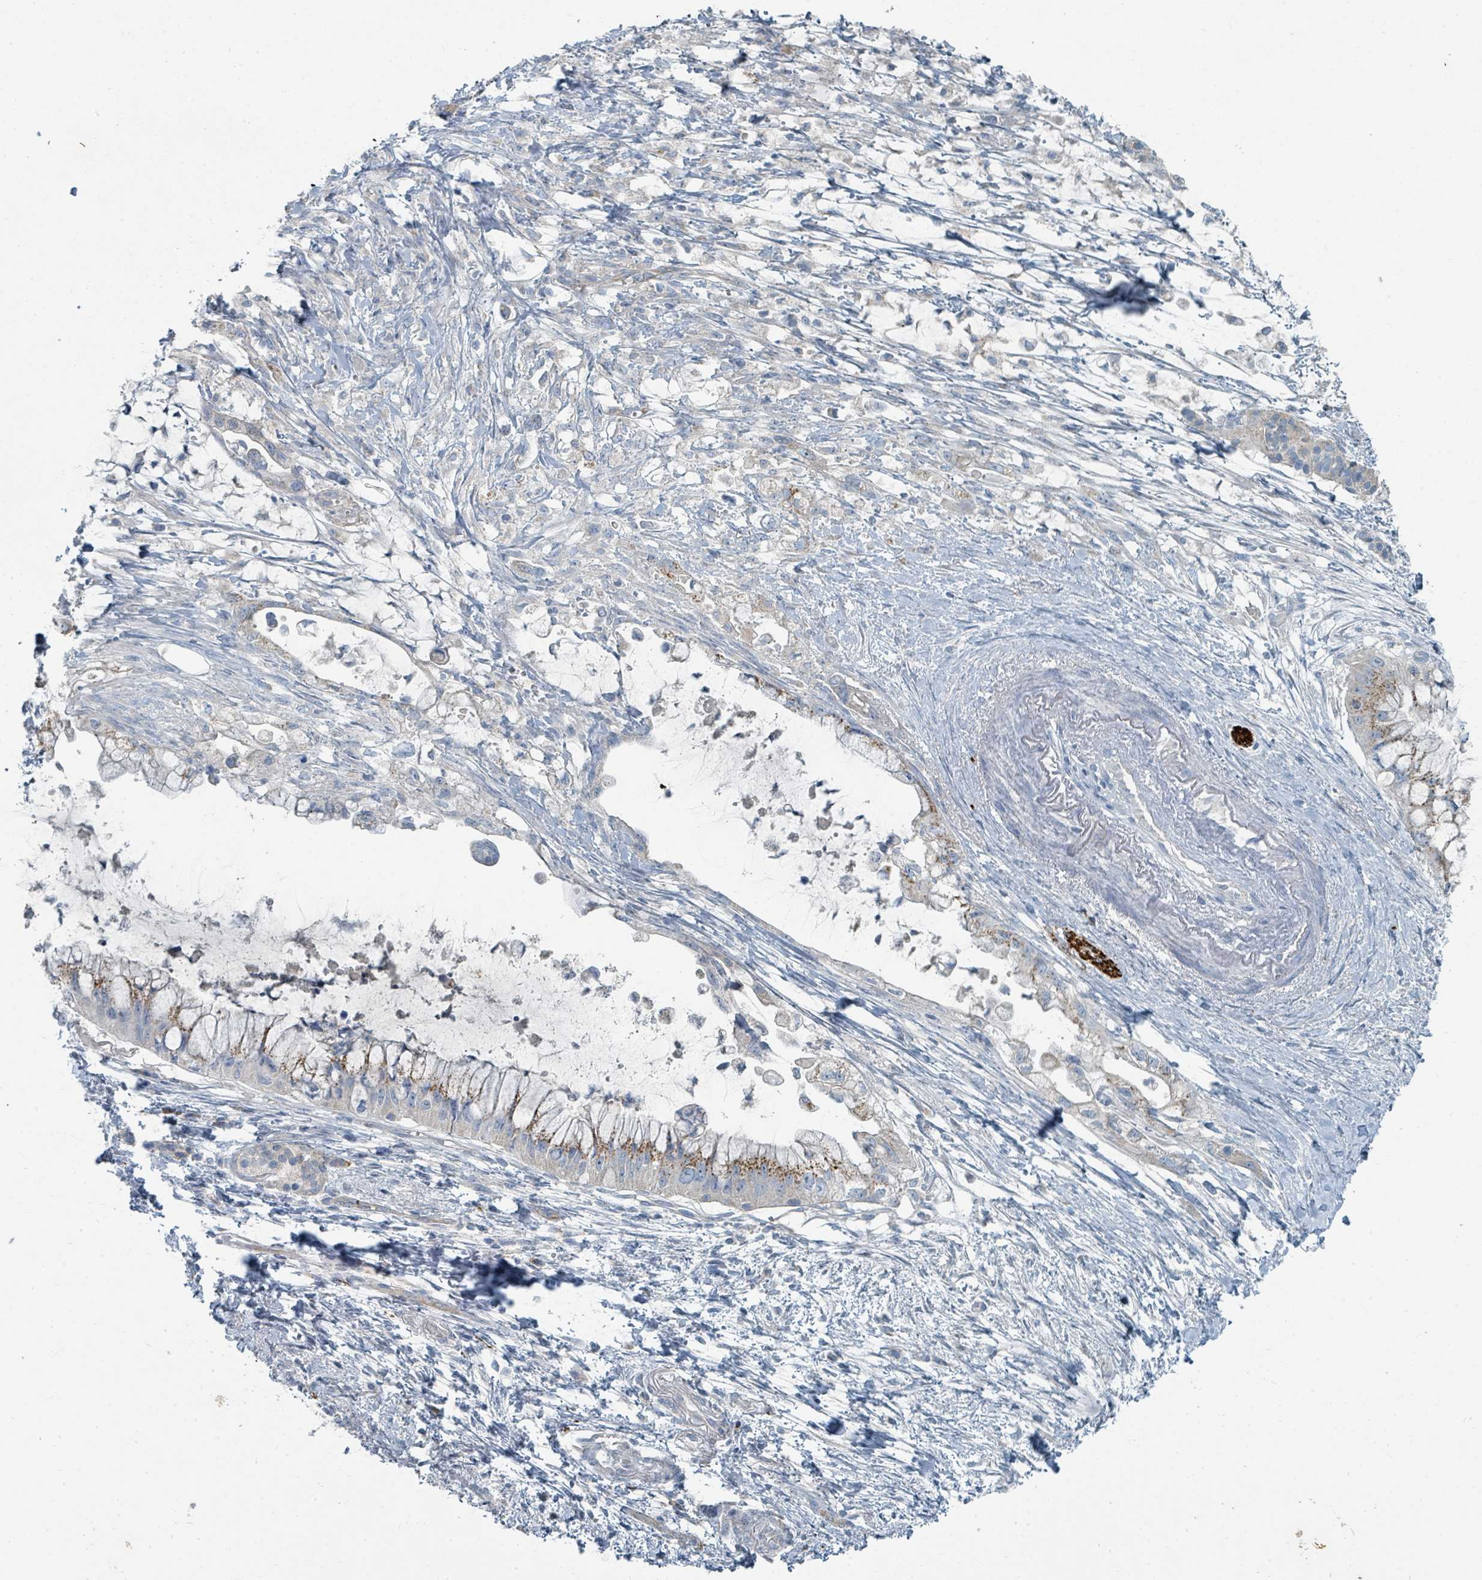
{"staining": {"intensity": "moderate", "quantity": "25%-75%", "location": "cytoplasmic/membranous"}, "tissue": "pancreatic cancer", "cell_type": "Tumor cells", "image_type": "cancer", "snomed": [{"axis": "morphology", "description": "Adenocarcinoma, NOS"}, {"axis": "topography", "description": "Pancreas"}], "caption": "Brown immunohistochemical staining in human pancreatic adenocarcinoma demonstrates moderate cytoplasmic/membranous positivity in approximately 25%-75% of tumor cells.", "gene": "RASA4", "patient": {"sex": "male", "age": 48}}